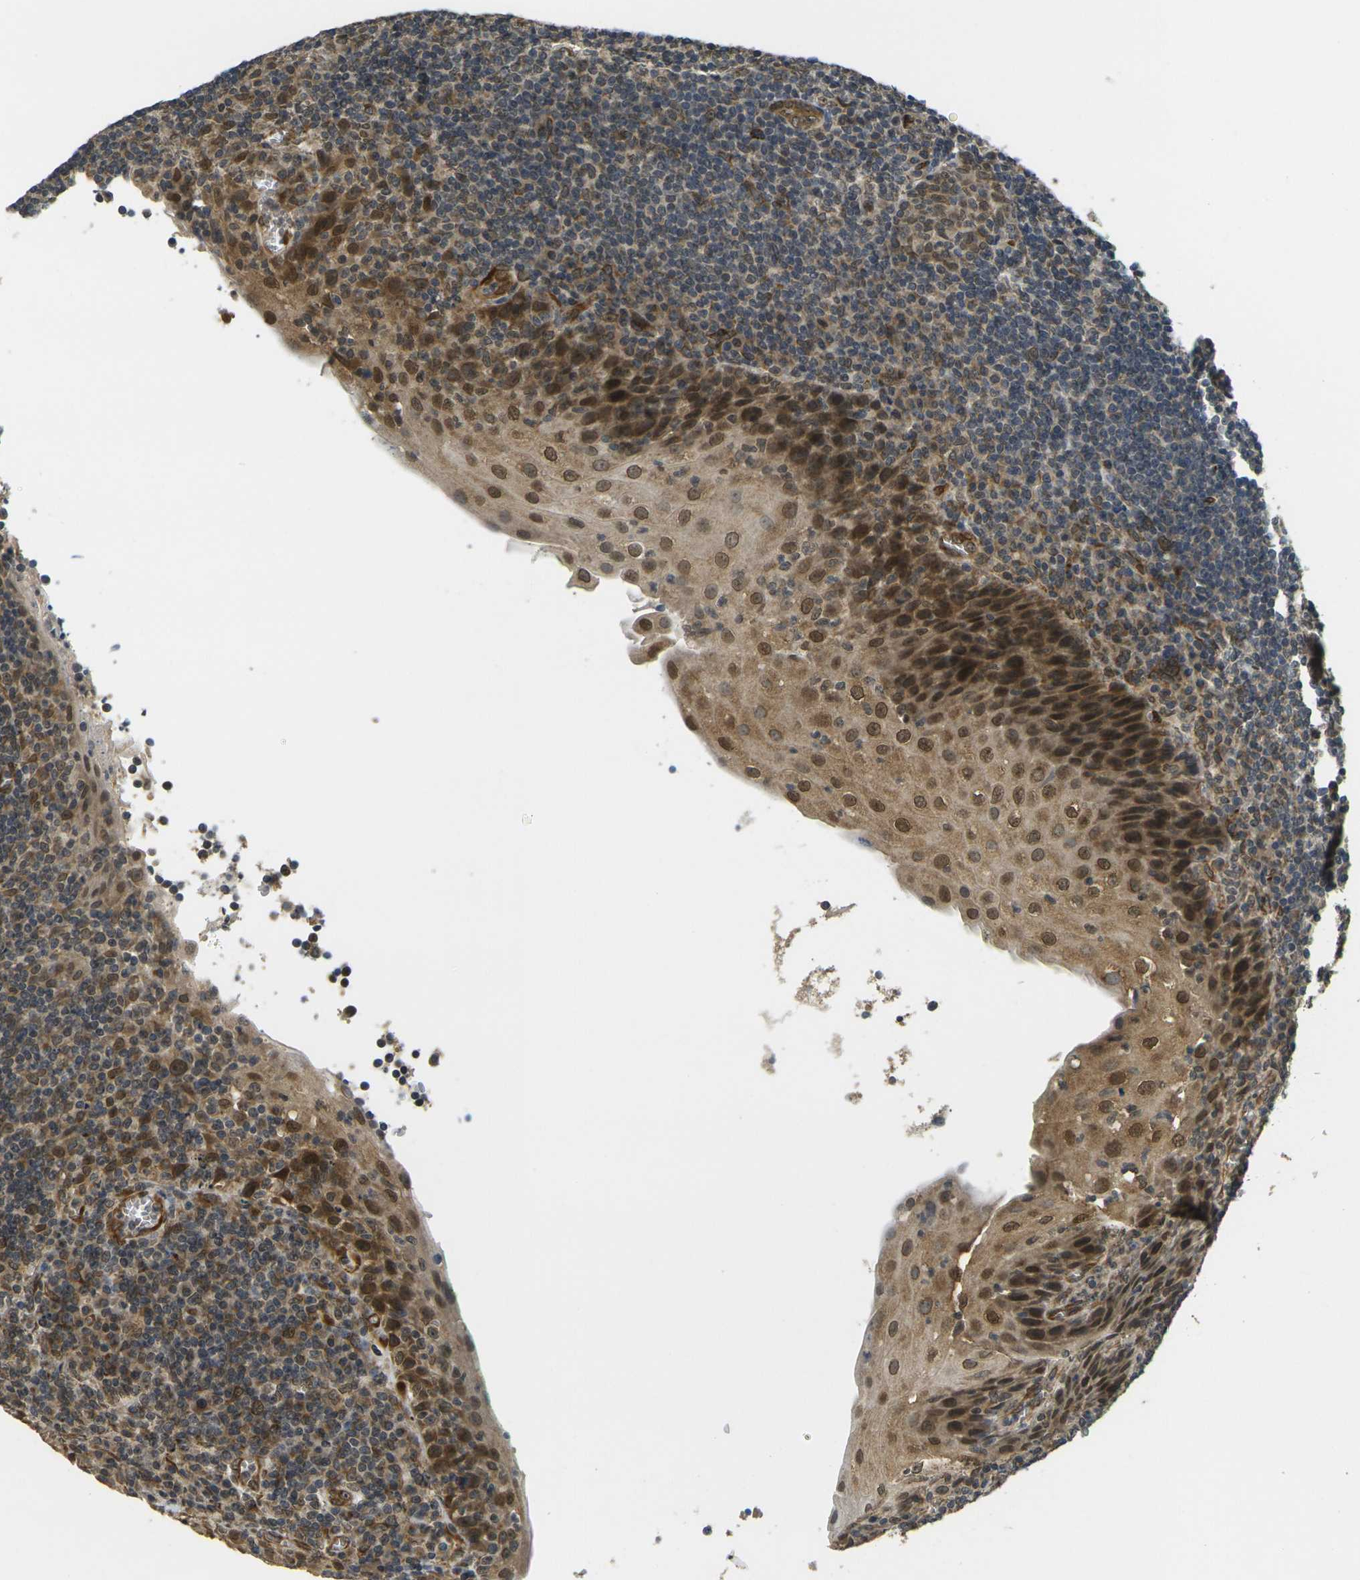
{"staining": {"intensity": "weak", "quantity": ">75%", "location": "cytoplasmic/membranous"}, "tissue": "tonsil", "cell_type": "Germinal center cells", "image_type": "normal", "snomed": [{"axis": "morphology", "description": "Normal tissue, NOS"}, {"axis": "topography", "description": "Tonsil"}], "caption": "This micrograph exhibits benign tonsil stained with immunohistochemistry to label a protein in brown. The cytoplasmic/membranous of germinal center cells show weak positivity for the protein. Nuclei are counter-stained blue.", "gene": "FUT11", "patient": {"sex": "male", "age": 37}}